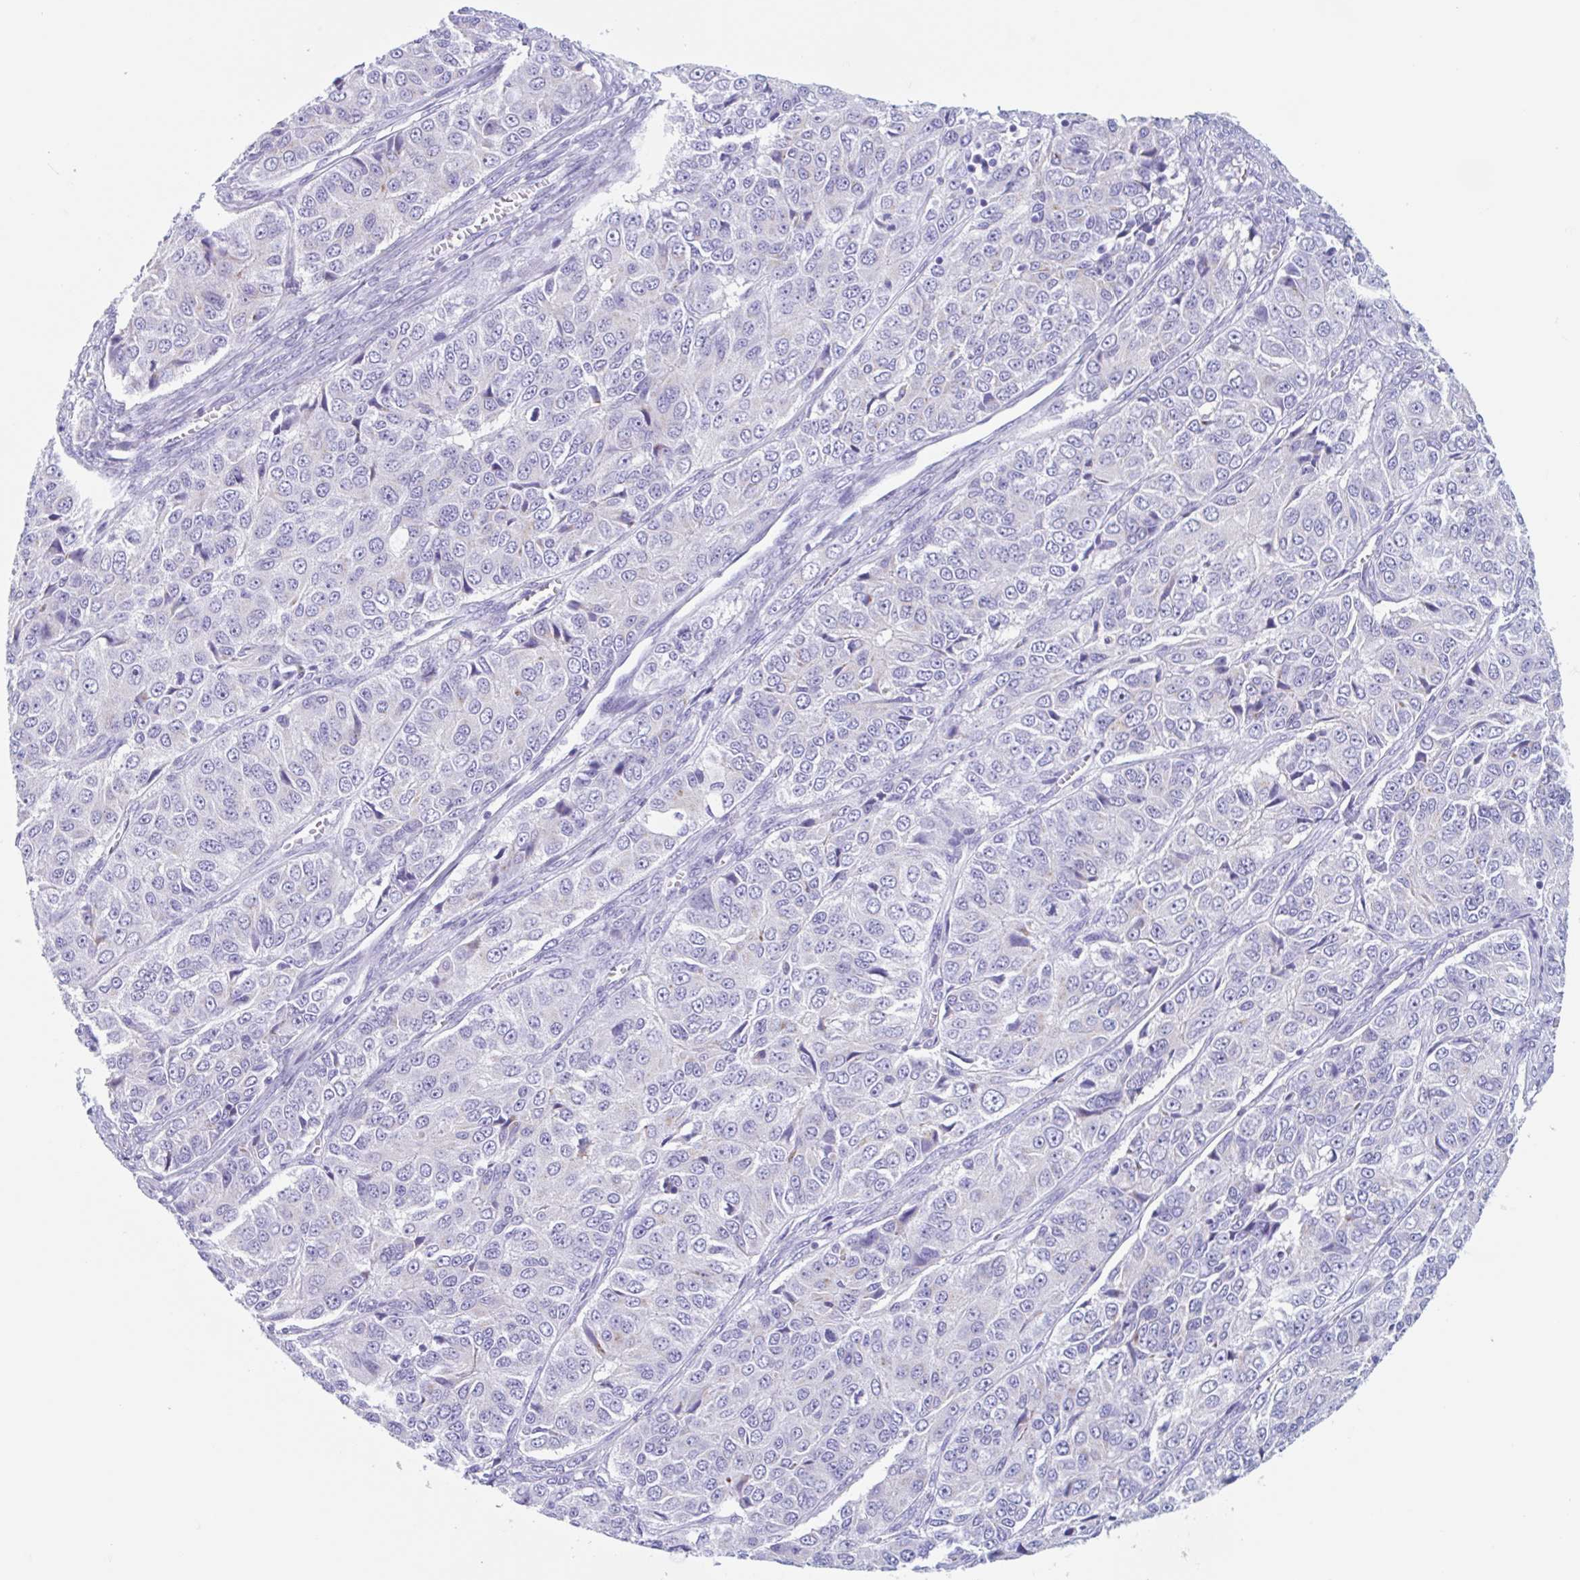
{"staining": {"intensity": "negative", "quantity": "none", "location": "none"}, "tissue": "ovarian cancer", "cell_type": "Tumor cells", "image_type": "cancer", "snomed": [{"axis": "morphology", "description": "Carcinoma, endometroid"}, {"axis": "topography", "description": "Ovary"}], "caption": "Immunohistochemistry histopathology image of human endometroid carcinoma (ovarian) stained for a protein (brown), which shows no positivity in tumor cells. (Stains: DAB immunohistochemistry (IHC) with hematoxylin counter stain, Microscopy: brightfield microscopy at high magnification).", "gene": "CPTP", "patient": {"sex": "female", "age": 51}}